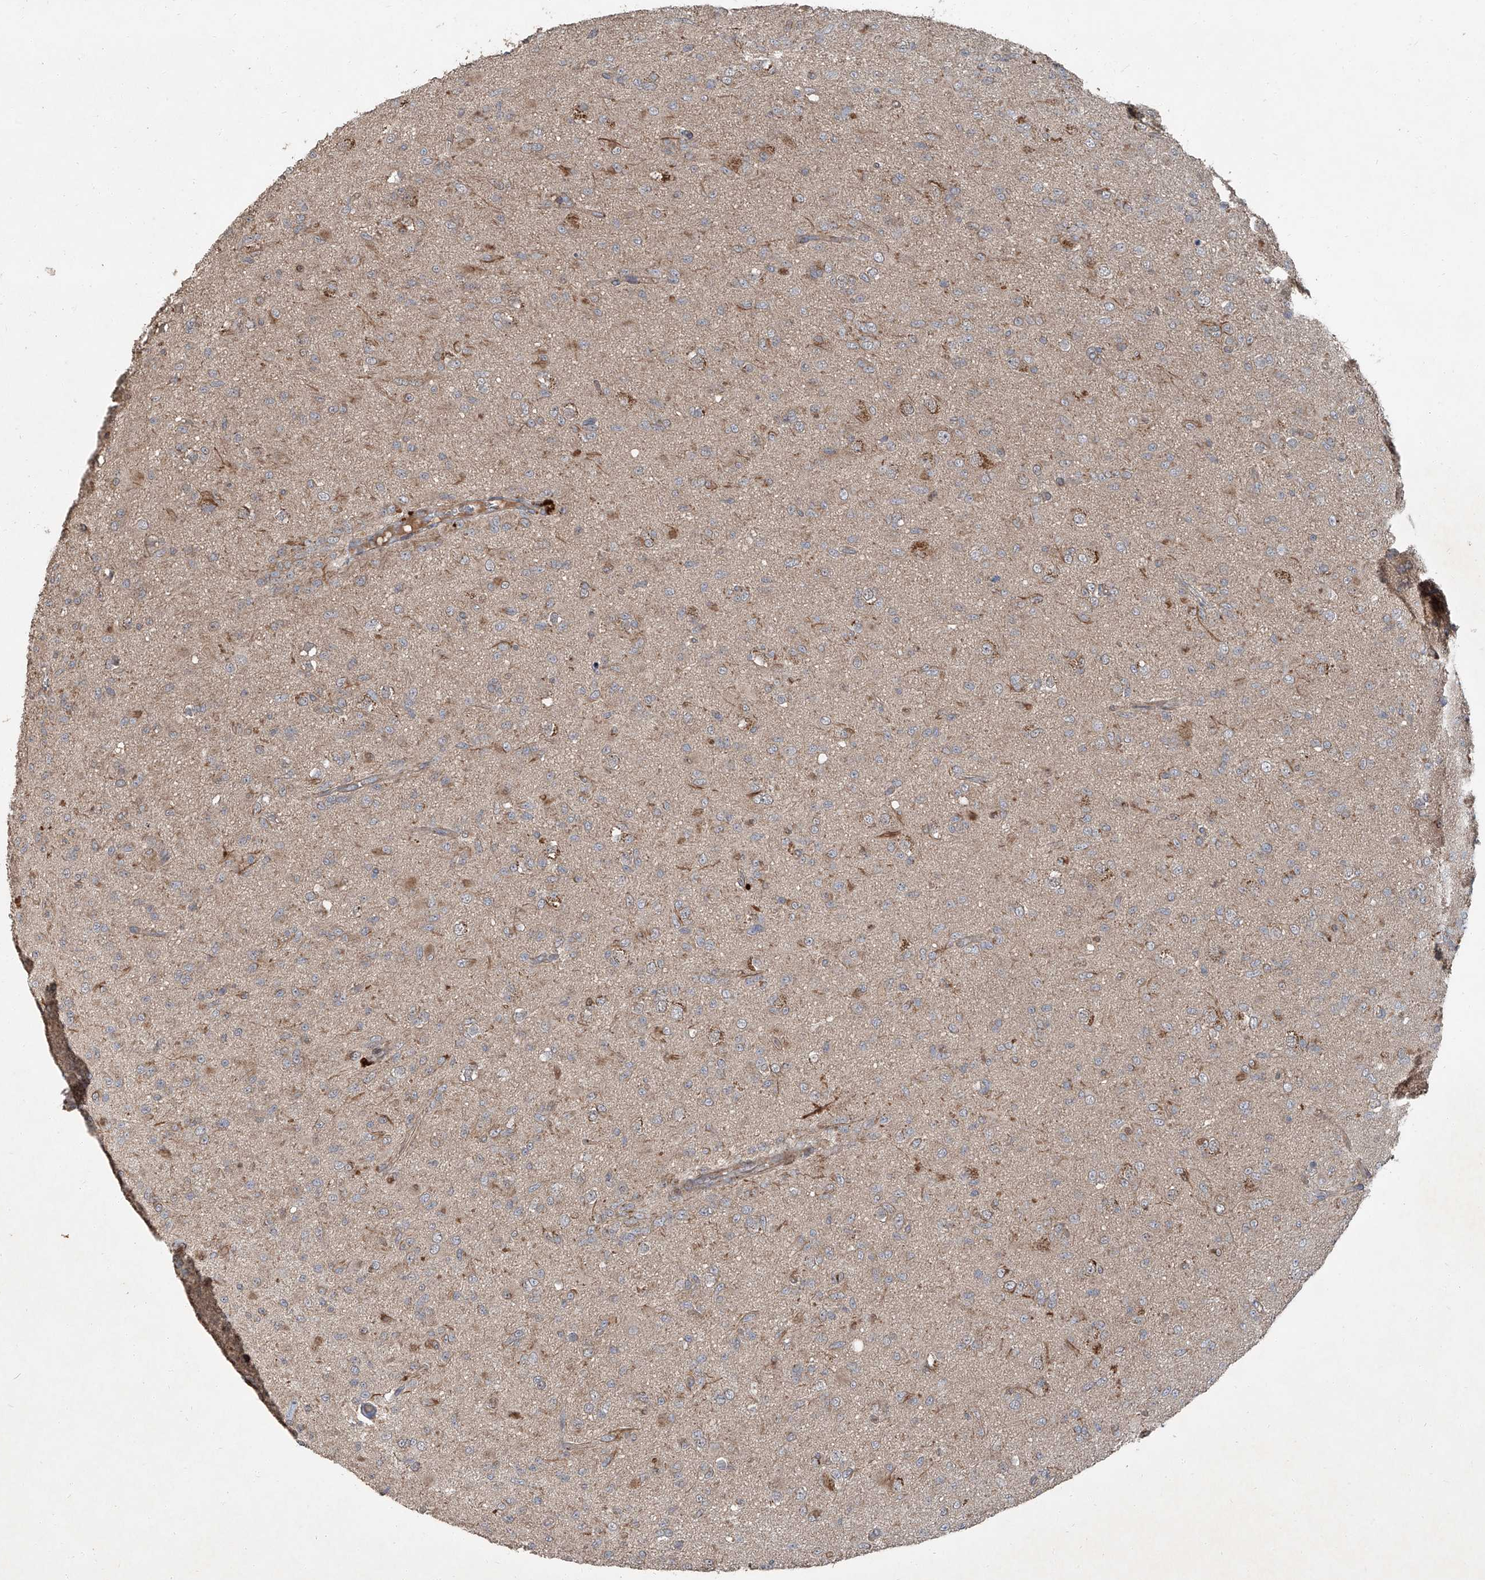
{"staining": {"intensity": "negative", "quantity": "none", "location": "none"}, "tissue": "glioma", "cell_type": "Tumor cells", "image_type": "cancer", "snomed": [{"axis": "morphology", "description": "Glioma, malignant, Low grade"}, {"axis": "topography", "description": "Brain"}], "caption": "Photomicrograph shows no protein staining in tumor cells of glioma tissue.", "gene": "CCN1", "patient": {"sex": "male", "age": 65}}